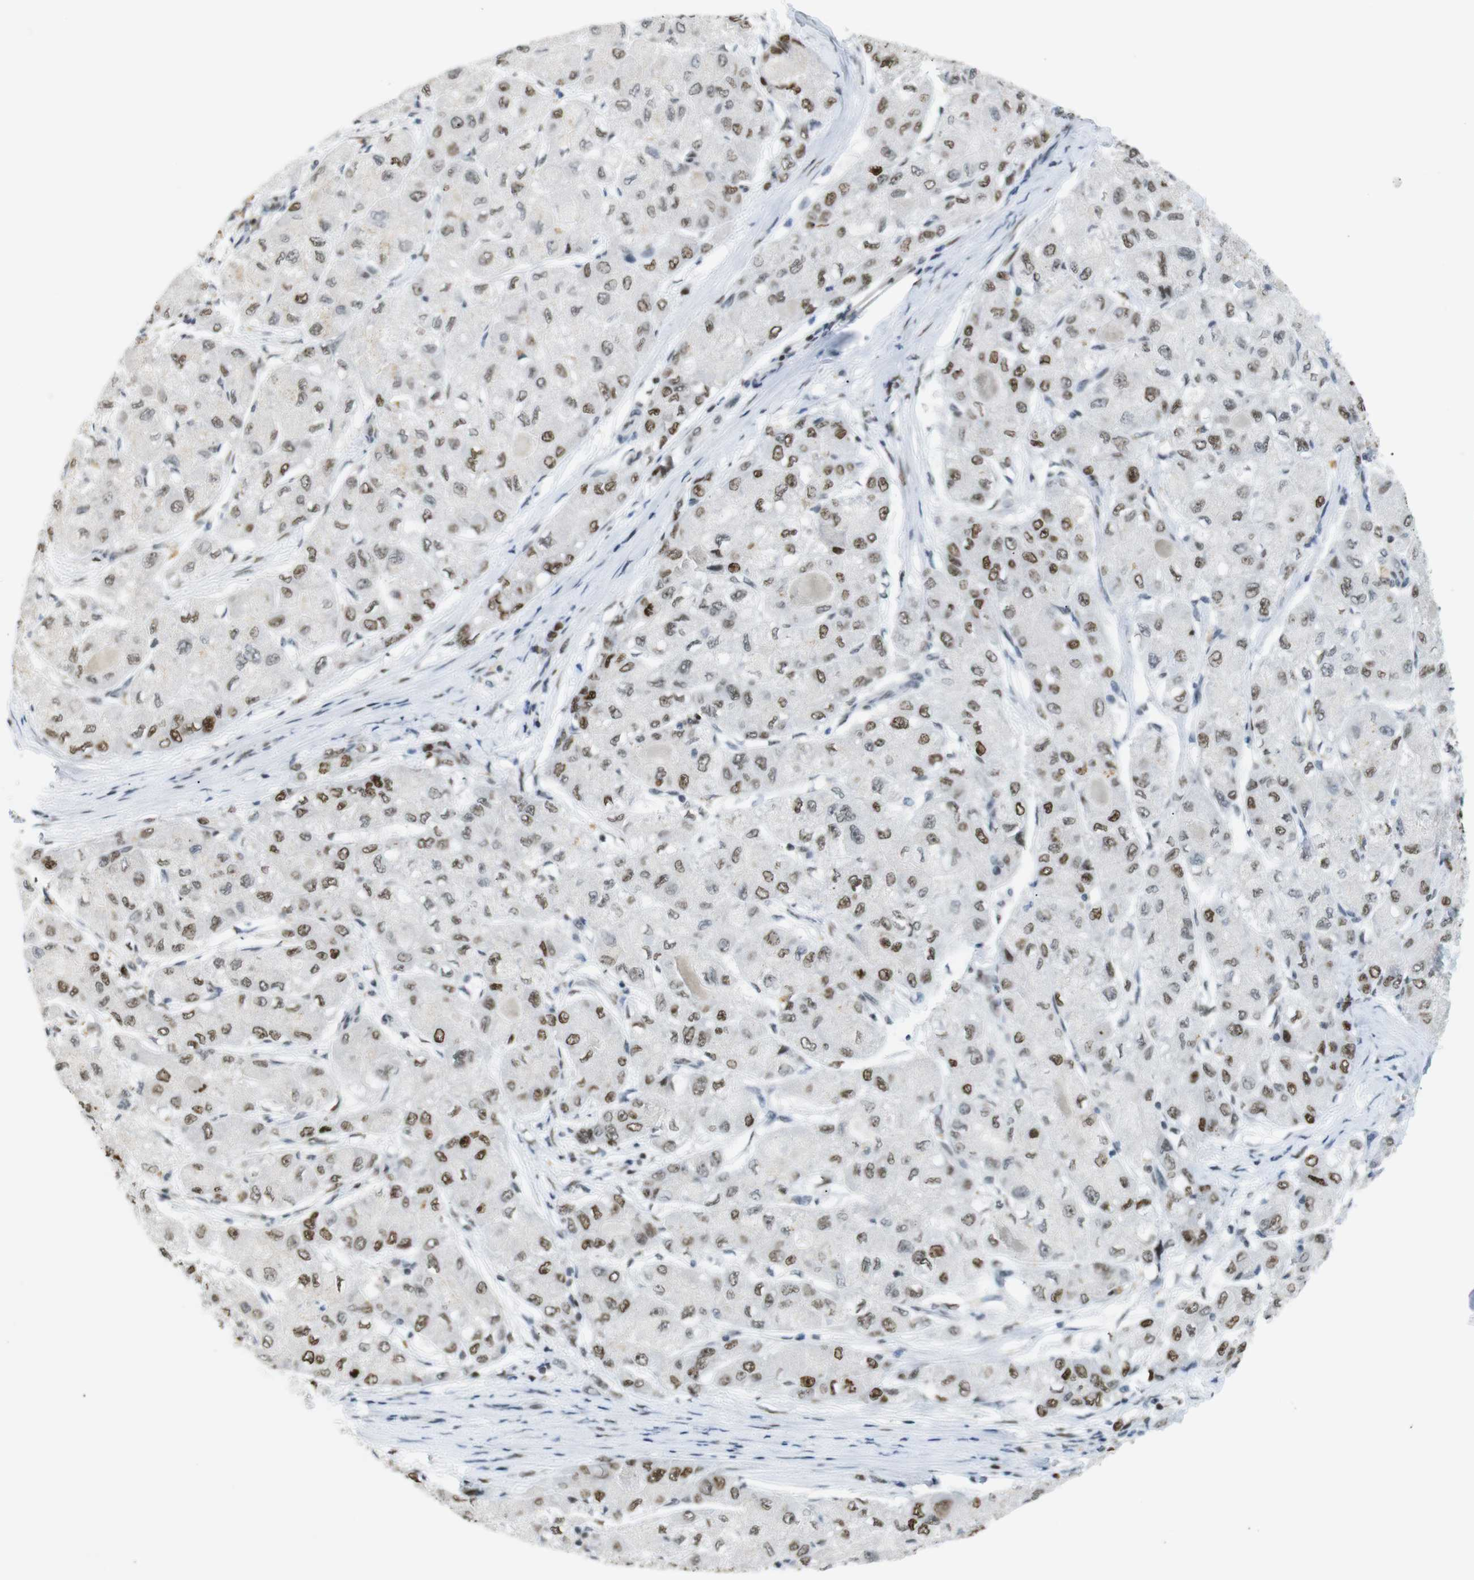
{"staining": {"intensity": "moderate", "quantity": ">75%", "location": "nuclear"}, "tissue": "liver cancer", "cell_type": "Tumor cells", "image_type": "cancer", "snomed": [{"axis": "morphology", "description": "Carcinoma, Hepatocellular, NOS"}, {"axis": "topography", "description": "Liver"}], "caption": "Liver cancer stained with a brown dye shows moderate nuclear positive expression in approximately >75% of tumor cells.", "gene": "RIOX2", "patient": {"sex": "male", "age": 80}}